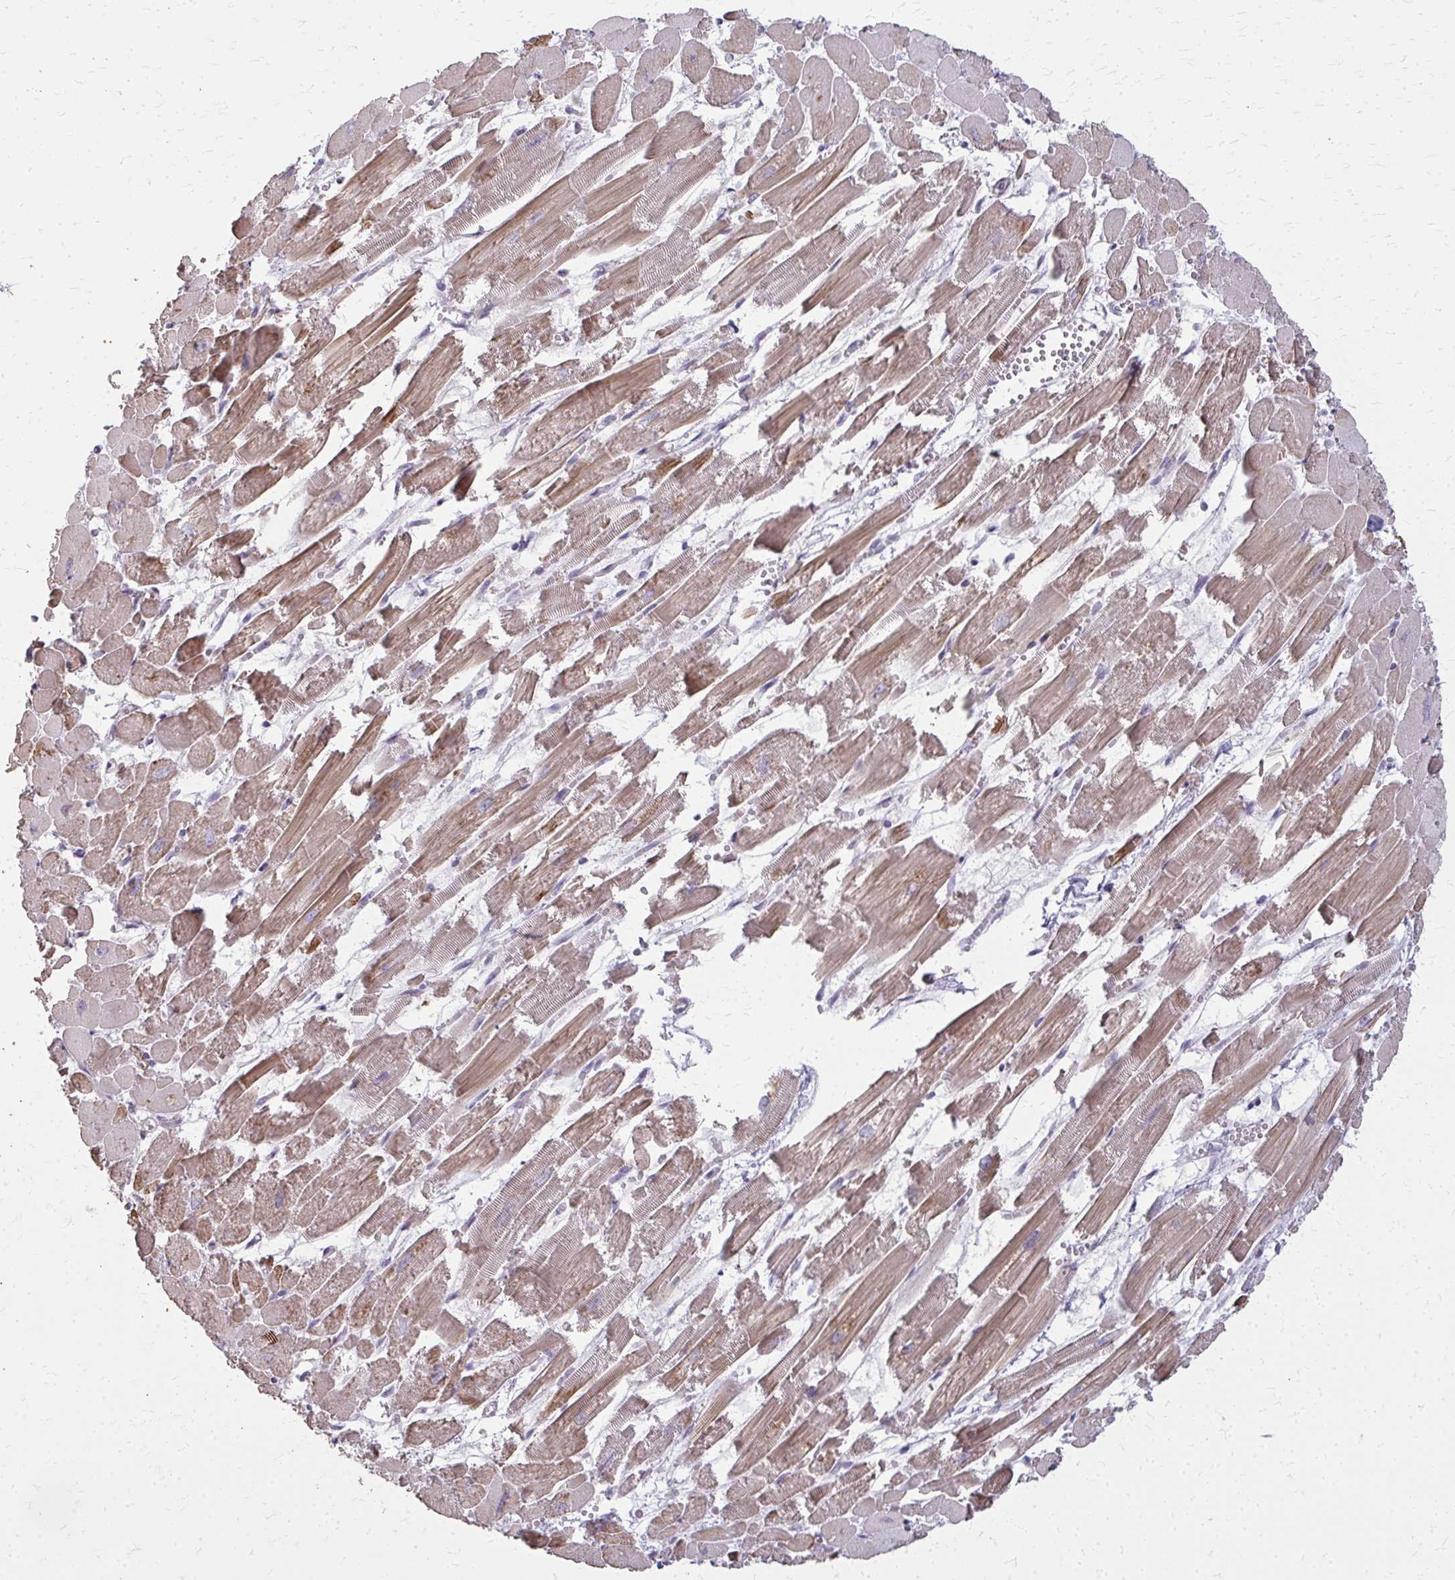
{"staining": {"intensity": "weak", "quantity": ">75%", "location": "cytoplasmic/membranous"}, "tissue": "heart muscle", "cell_type": "Cardiomyocytes", "image_type": "normal", "snomed": [{"axis": "morphology", "description": "Normal tissue, NOS"}, {"axis": "topography", "description": "Heart"}], "caption": "The immunohistochemical stain shows weak cytoplasmic/membranous positivity in cardiomyocytes of unremarkable heart muscle. (DAB (3,3'-diaminobenzidine) = brown stain, brightfield microscopy at high magnification).", "gene": "TENM4", "patient": {"sex": "female", "age": 52}}